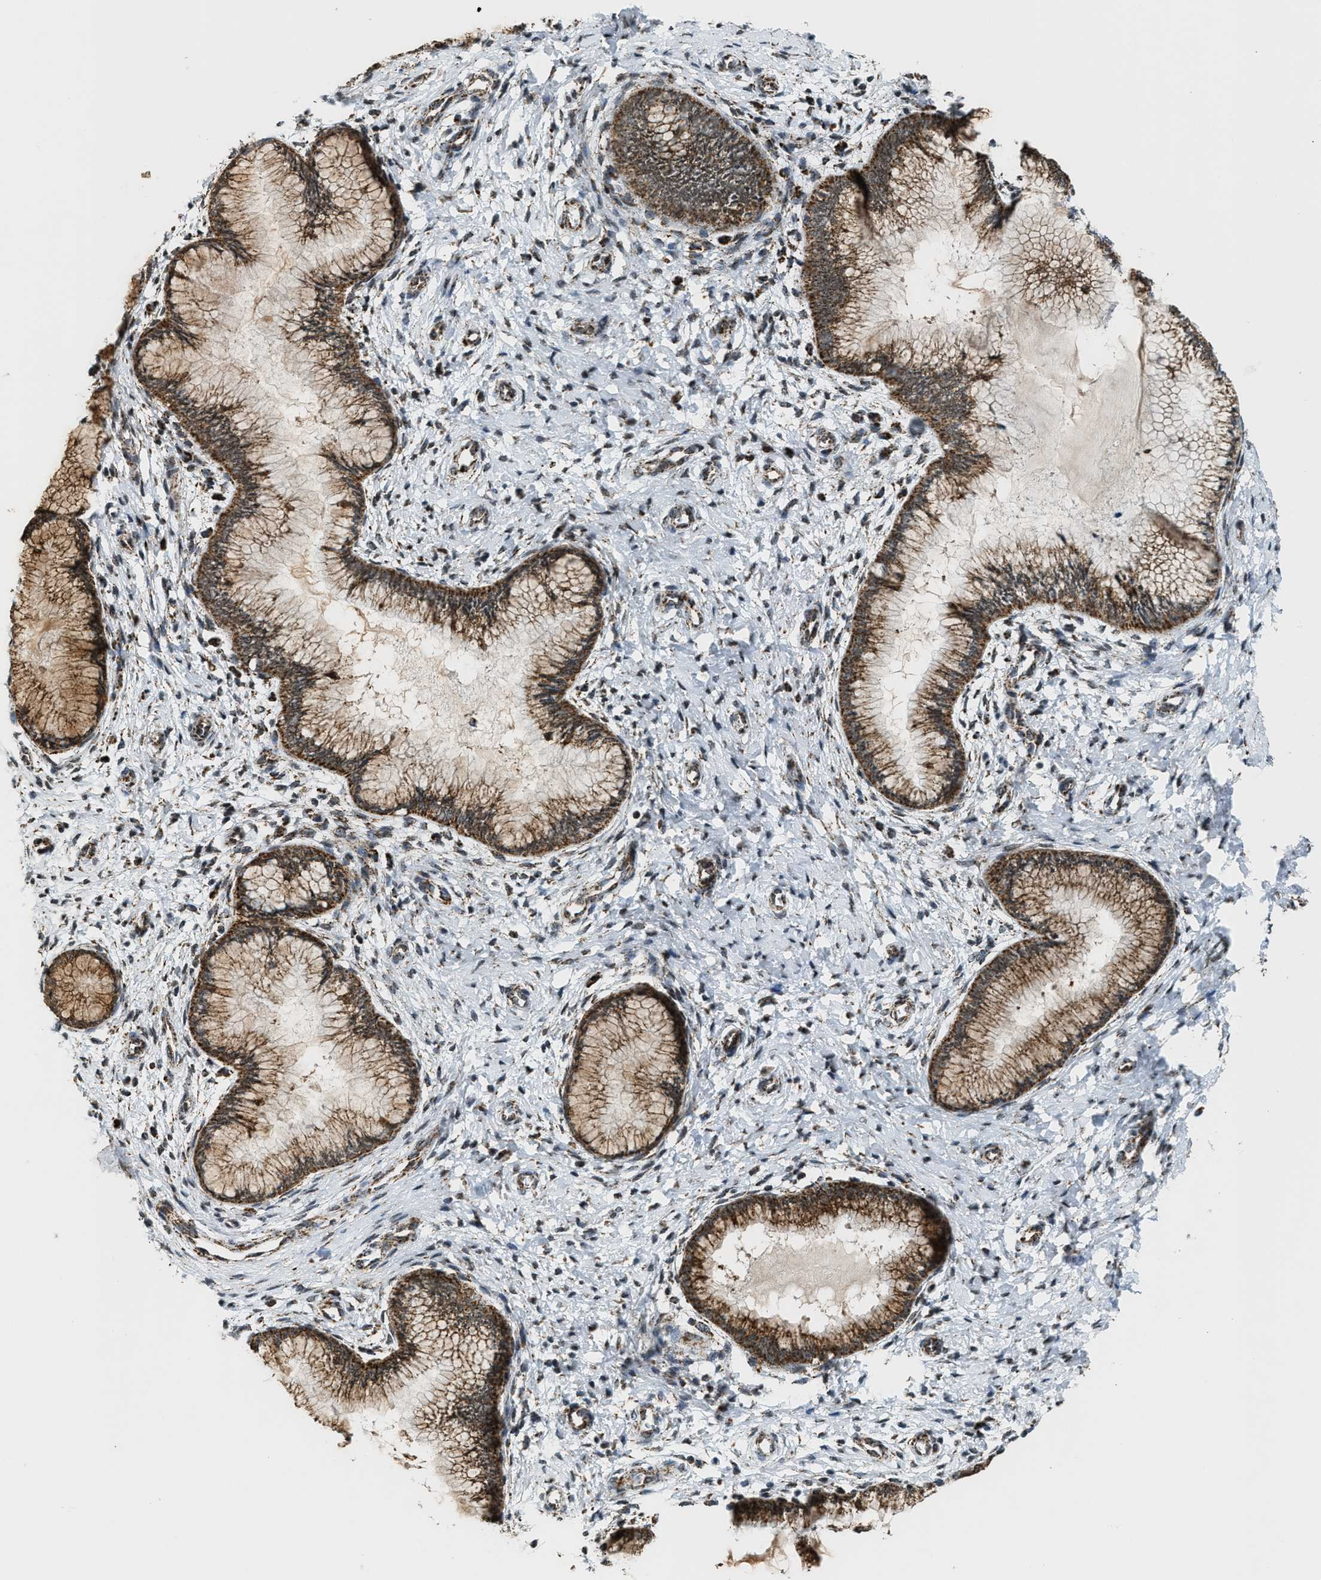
{"staining": {"intensity": "moderate", "quantity": ">75%", "location": "cytoplasmic/membranous"}, "tissue": "cervix", "cell_type": "Glandular cells", "image_type": "normal", "snomed": [{"axis": "morphology", "description": "Normal tissue, NOS"}, {"axis": "topography", "description": "Cervix"}], "caption": "Immunohistochemistry (IHC) histopathology image of normal cervix stained for a protein (brown), which demonstrates medium levels of moderate cytoplasmic/membranous staining in about >75% of glandular cells.", "gene": "HIBADH", "patient": {"sex": "female", "age": 55}}